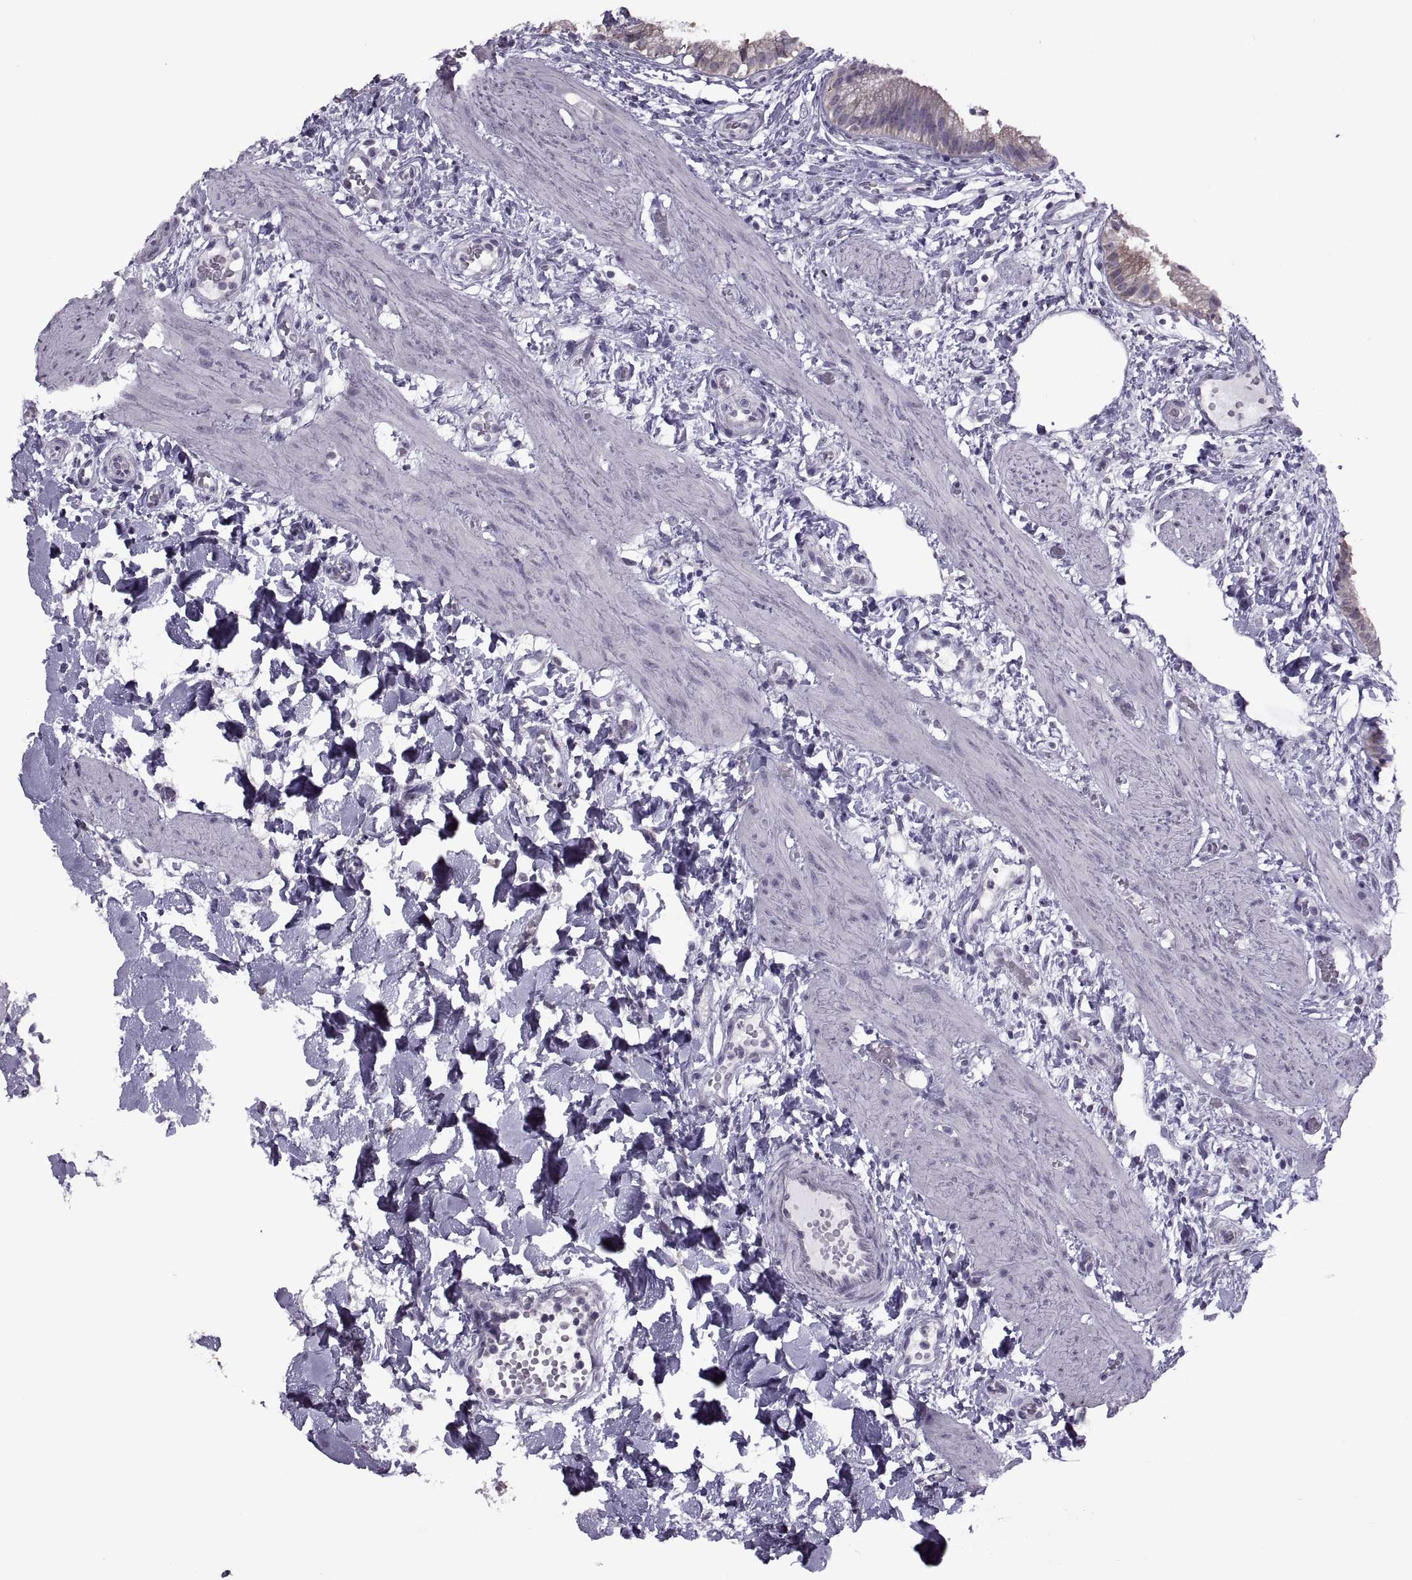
{"staining": {"intensity": "moderate", "quantity": "25%-75%", "location": "cytoplasmic/membranous"}, "tissue": "gallbladder", "cell_type": "Glandular cells", "image_type": "normal", "snomed": [{"axis": "morphology", "description": "Normal tissue, NOS"}, {"axis": "topography", "description": "Gallbladder"}], "caption": "Gallbladder stained for a protein displays moderate cytoplasmic/membranous positivity in glandular cells. (Brightfield microscopy of DAB IHC at high magnification).", "gene": "ASIC2", "patient": {"sex": "female", "age": 24}}